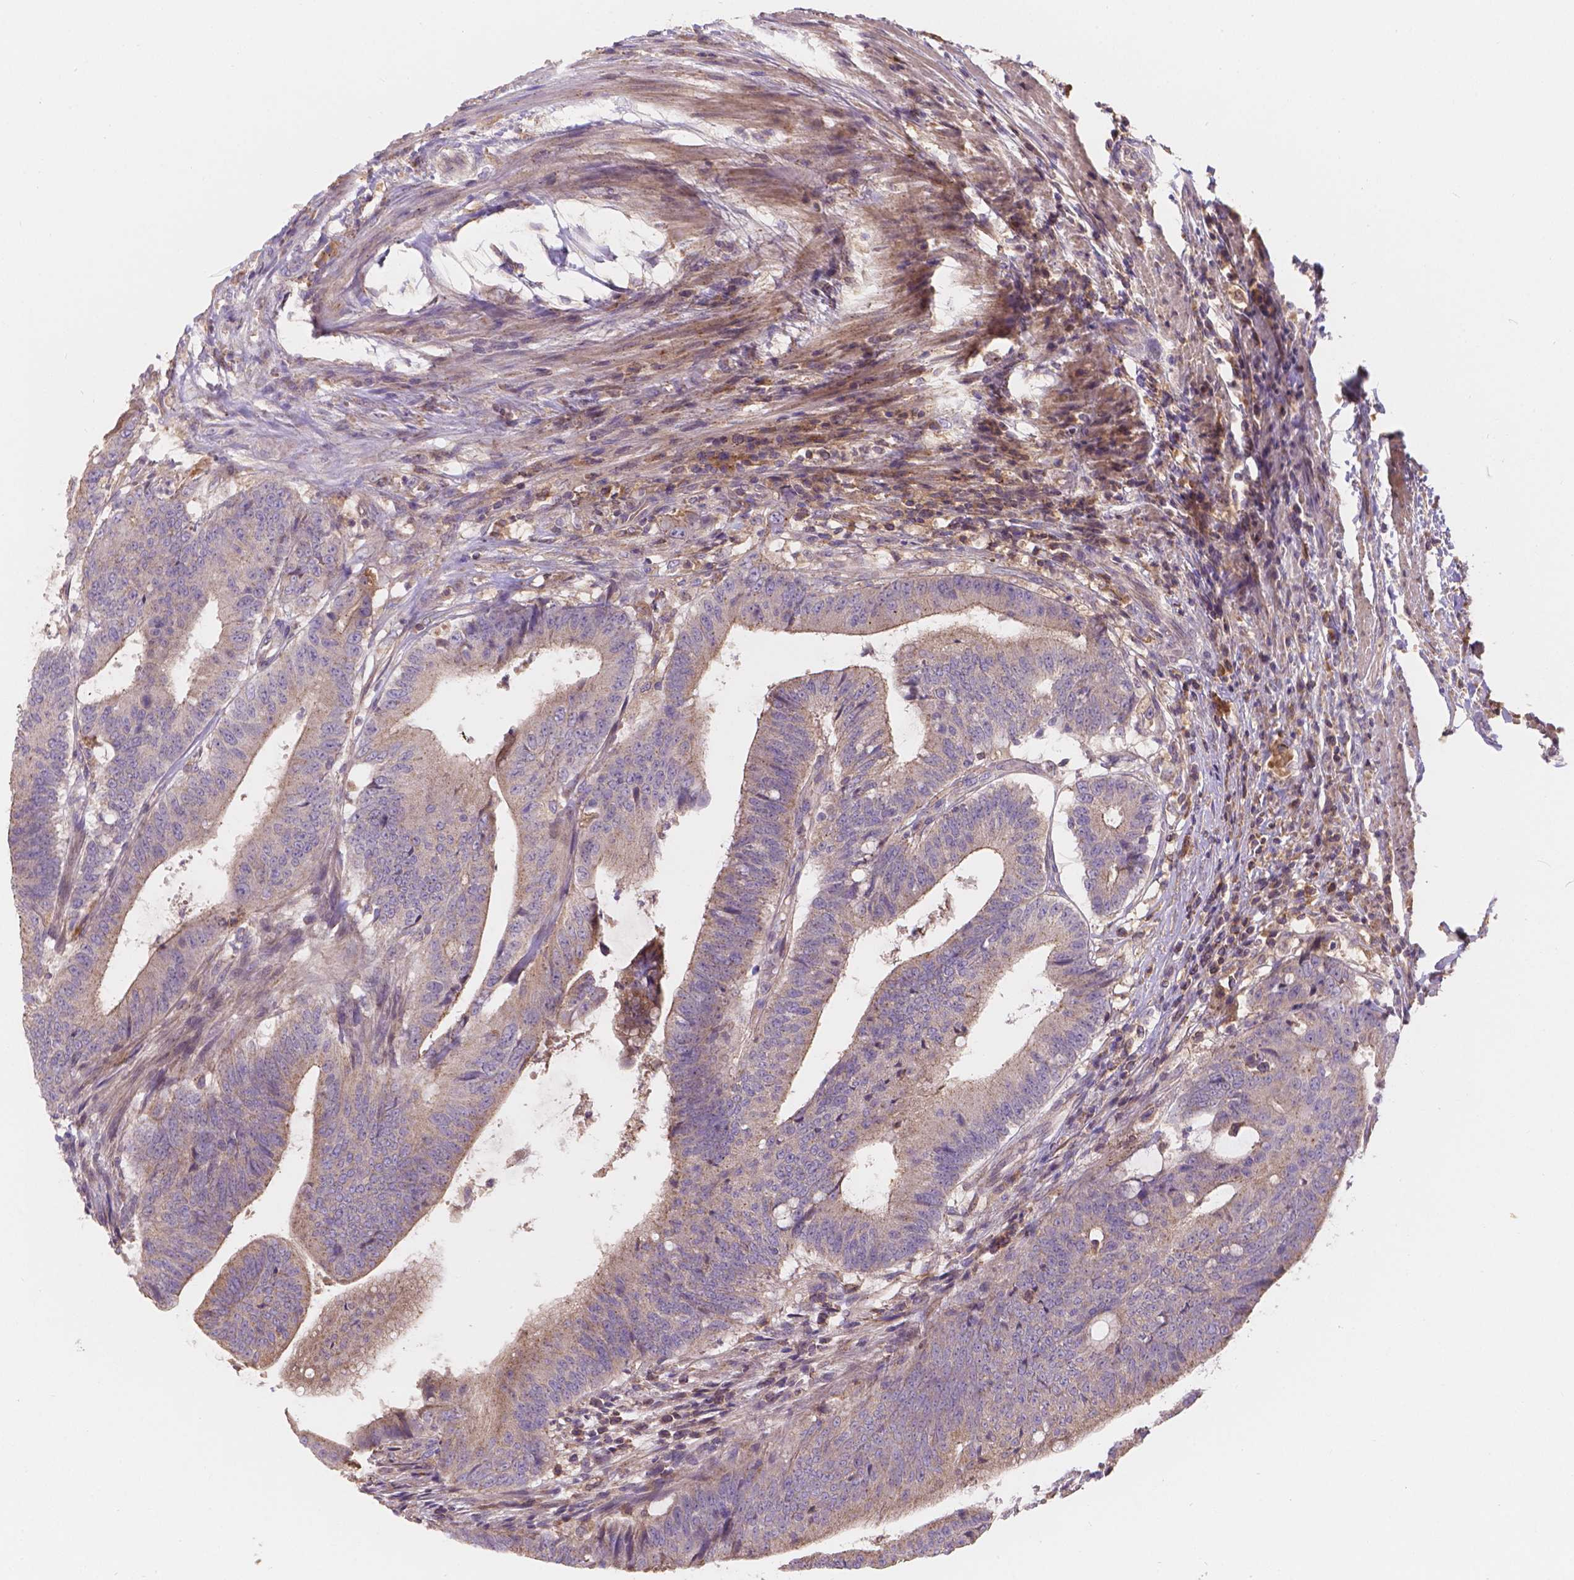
{"staining": {"intensity": "moderate", "quantity": ">75%", "location": "cytoplasmic/membranous"}, "tissue": "colorectal cancer", "cell_type": "Tumor cells", "image_type": "cancer", "snomed": [{"axis": "morphology", "description": "Adenocarcinoma, NOS"}, {"axis": "topography", "description": "Colon"}], "caption": "Colorectal cancer stained with a protein marker reveals moderate staining in tumor cells.", "gene": "CDK10", "patient": {"sex": "female", "age": 43}}